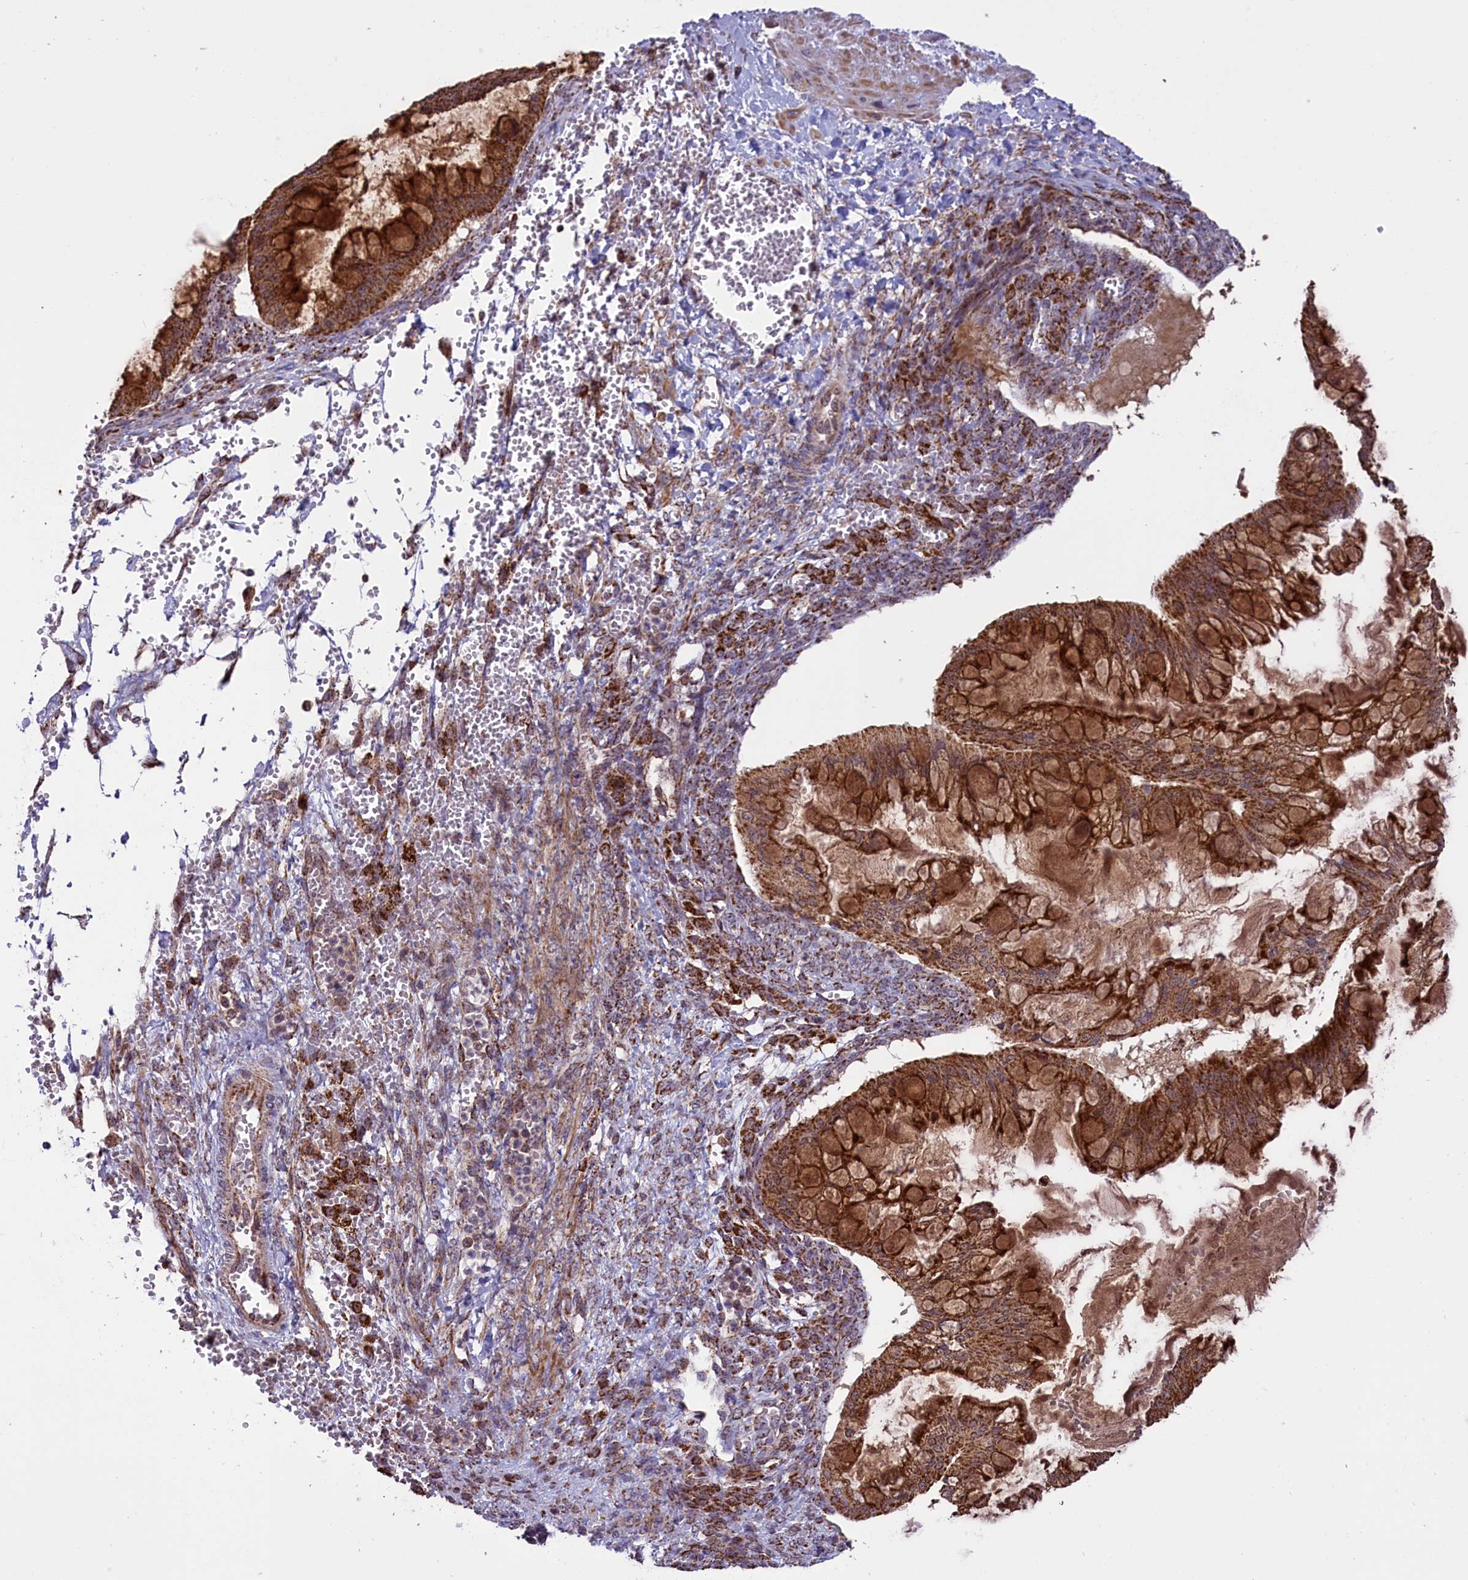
{"staining": {"intensity": "strong", "quantity": ">75%", "location": "cytoplasmic/membranous"}, "tissue": "ovarian cancer", "cell_type": "Tumor cells", "image_type": "cancer", "snomed": [{"axis": "morphology", "description": "Cystadenocarcinoma, mucinous, NOS"}, {"axis": "topography", "description": "Ovary"}], "caption": "Immunohistochemistry (IHC) image of neoplastic tissue: ovarian cancer stained using immunohistochemistry (IHC) displays high levels of strong protein expression localized specifically in the cytoplasmic/membranous of tumor cells, appearing as a cytoplasmic/membranous brown color.", "gene": "GLRX5", "patient": {"sex": "female", "age": 73}}